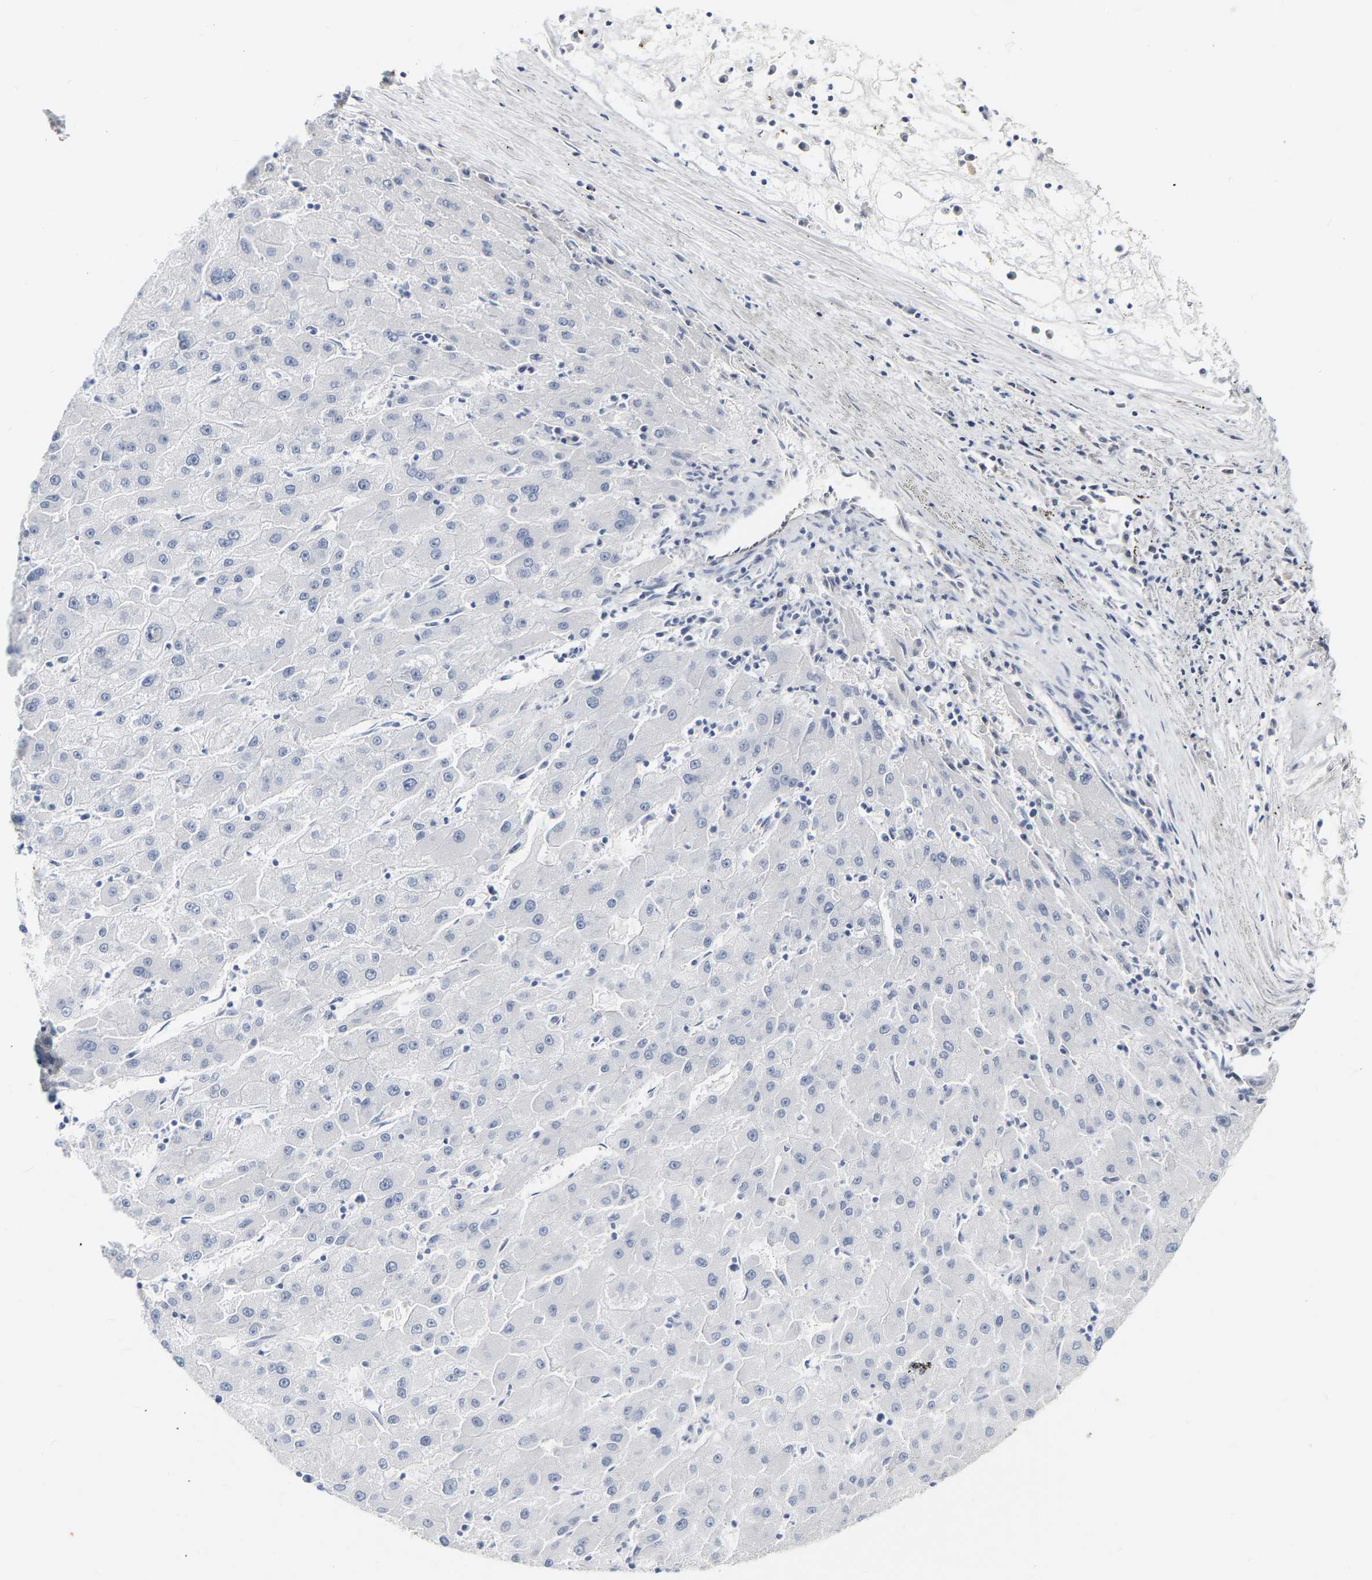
{"staining": {"intensity": "negative", "quantity": "none", "location": "none"}, "tissue": "liver cancer", "cell_type": "Tumor cells", "image_type": "cancer", "snomed": [{"axis": "morphology", "description": "Carcinoma, Hepatocellular, NOS"}, {"axis": "topography", "description": "Liver"}], "caption": "IHC image of liver cancer (hepatocellular carcinoma) stained for a protein (brown), which demonstrates no staining in tumor cells. (DAB (3,3'-diaminobenzidine) immunohistochemistry visualized using brightfield microscopy, high magnification).", "gene": "GNAS", "patient": {"sex": "male", "age": 72}}